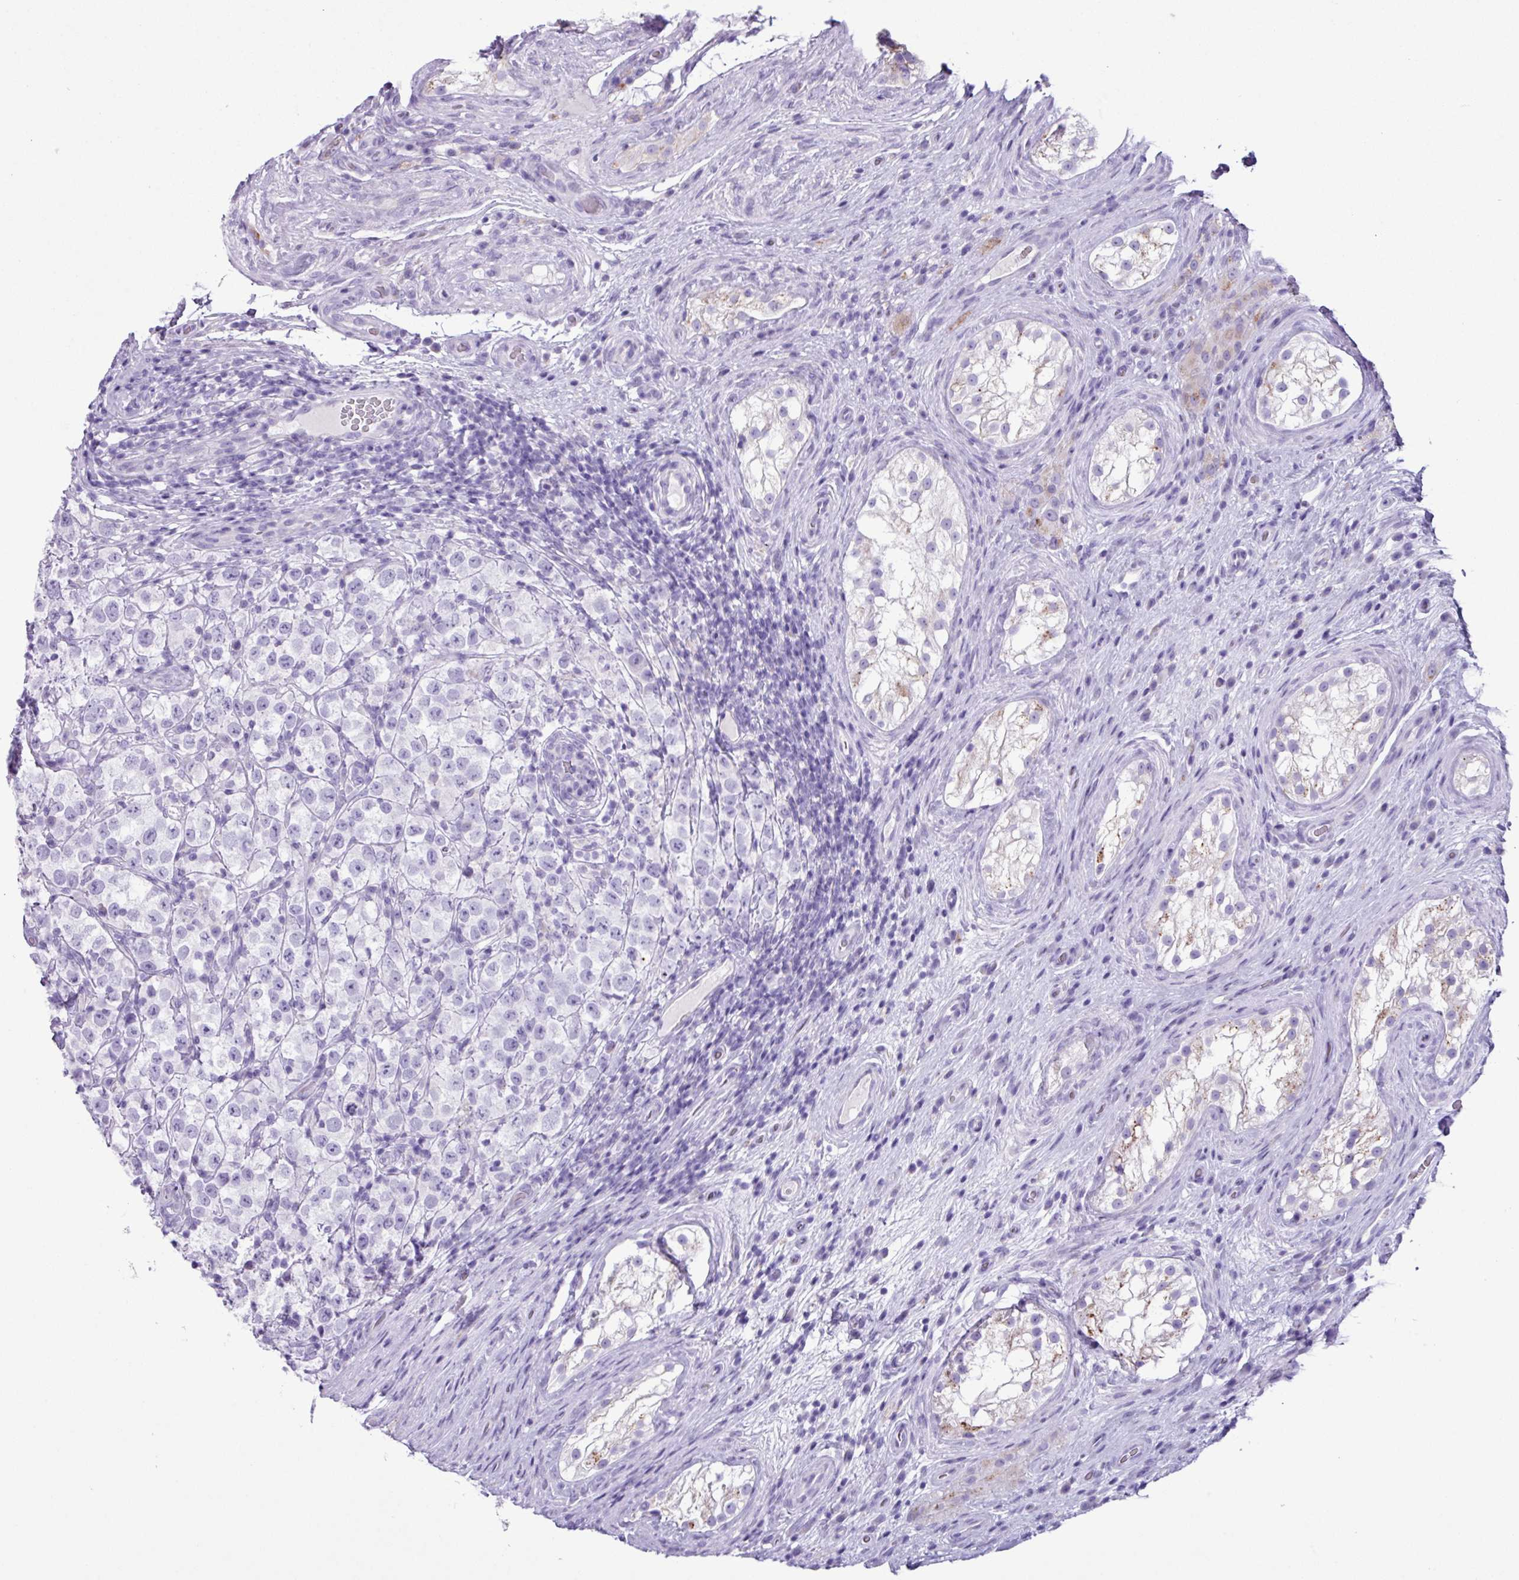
{"staining": {"intensity": "negative", "quantity": "none", "location": "none"}, "tissue": "testis cancer", "cell_type": "Tumor cells", "image_type": "cancer", "snomed": [{"axis": "morphology", "description": "Seminoma, NOS"}, {"axis": "morphology", "description": "Carcinoma, Embryonal, NOS"}, {"axis": "topography", "description": "Testis"}], "caption": "Protein analysis of seminoma (testis) shows no significant expression in tumor cells.", "gene": "AGO3", "patient": {"sex": "male", "age": 41}}